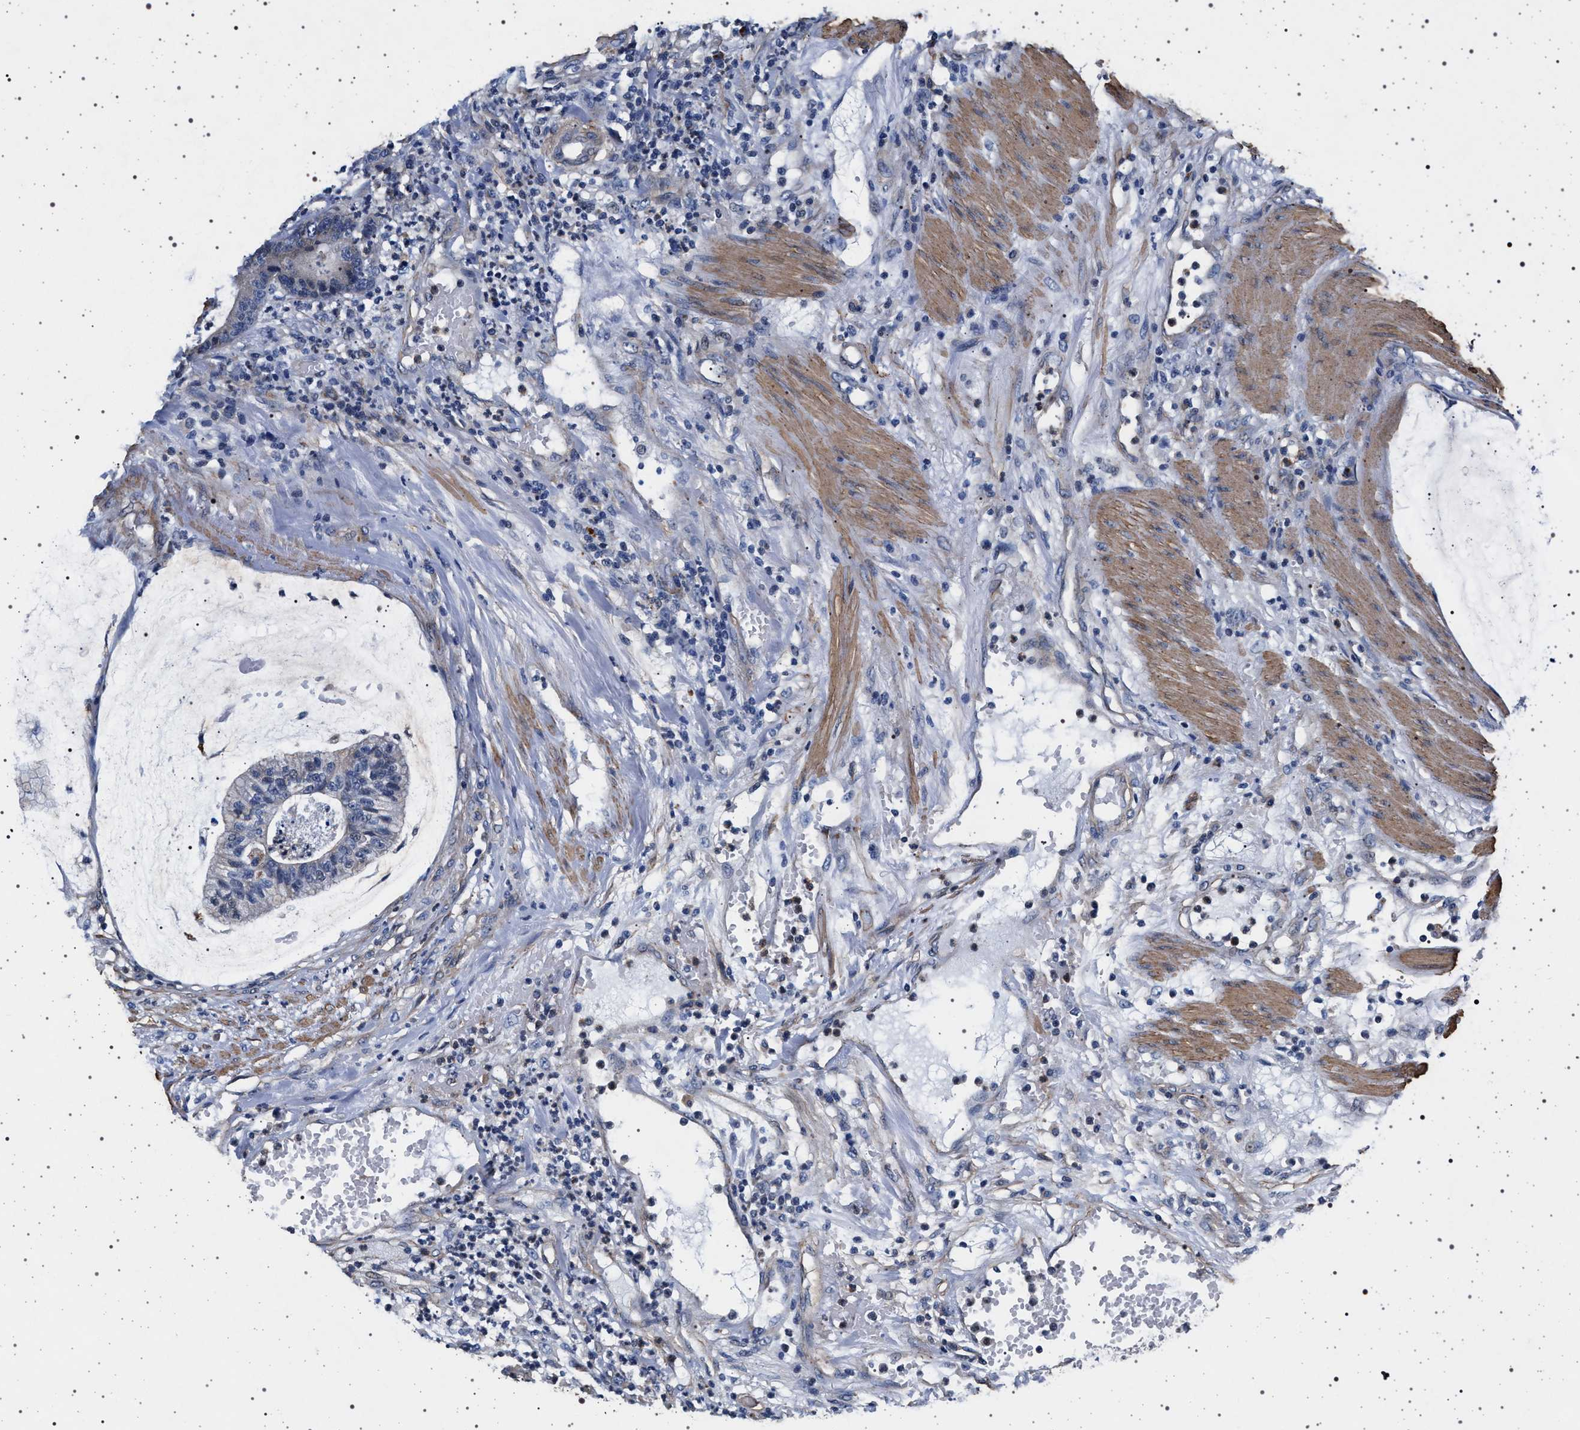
{"staining": {"intensity": "negative", "quantity": "none", "location": "none"}, "tissue": "colorectal cancer", "cell_type": "Tumor cells", "image_type": "cancer", "snomed": [{"axis": "morphology", "description": "Adenocarcinoma, NOS"}, {"axis": "topography", "description": "Colon"}], "caption": "IHC of human colorectal adenocarcinoma displays no expression in tumor cells.", "gene": "KCNK6", "patient": {"sex": "female", "age": 84}}